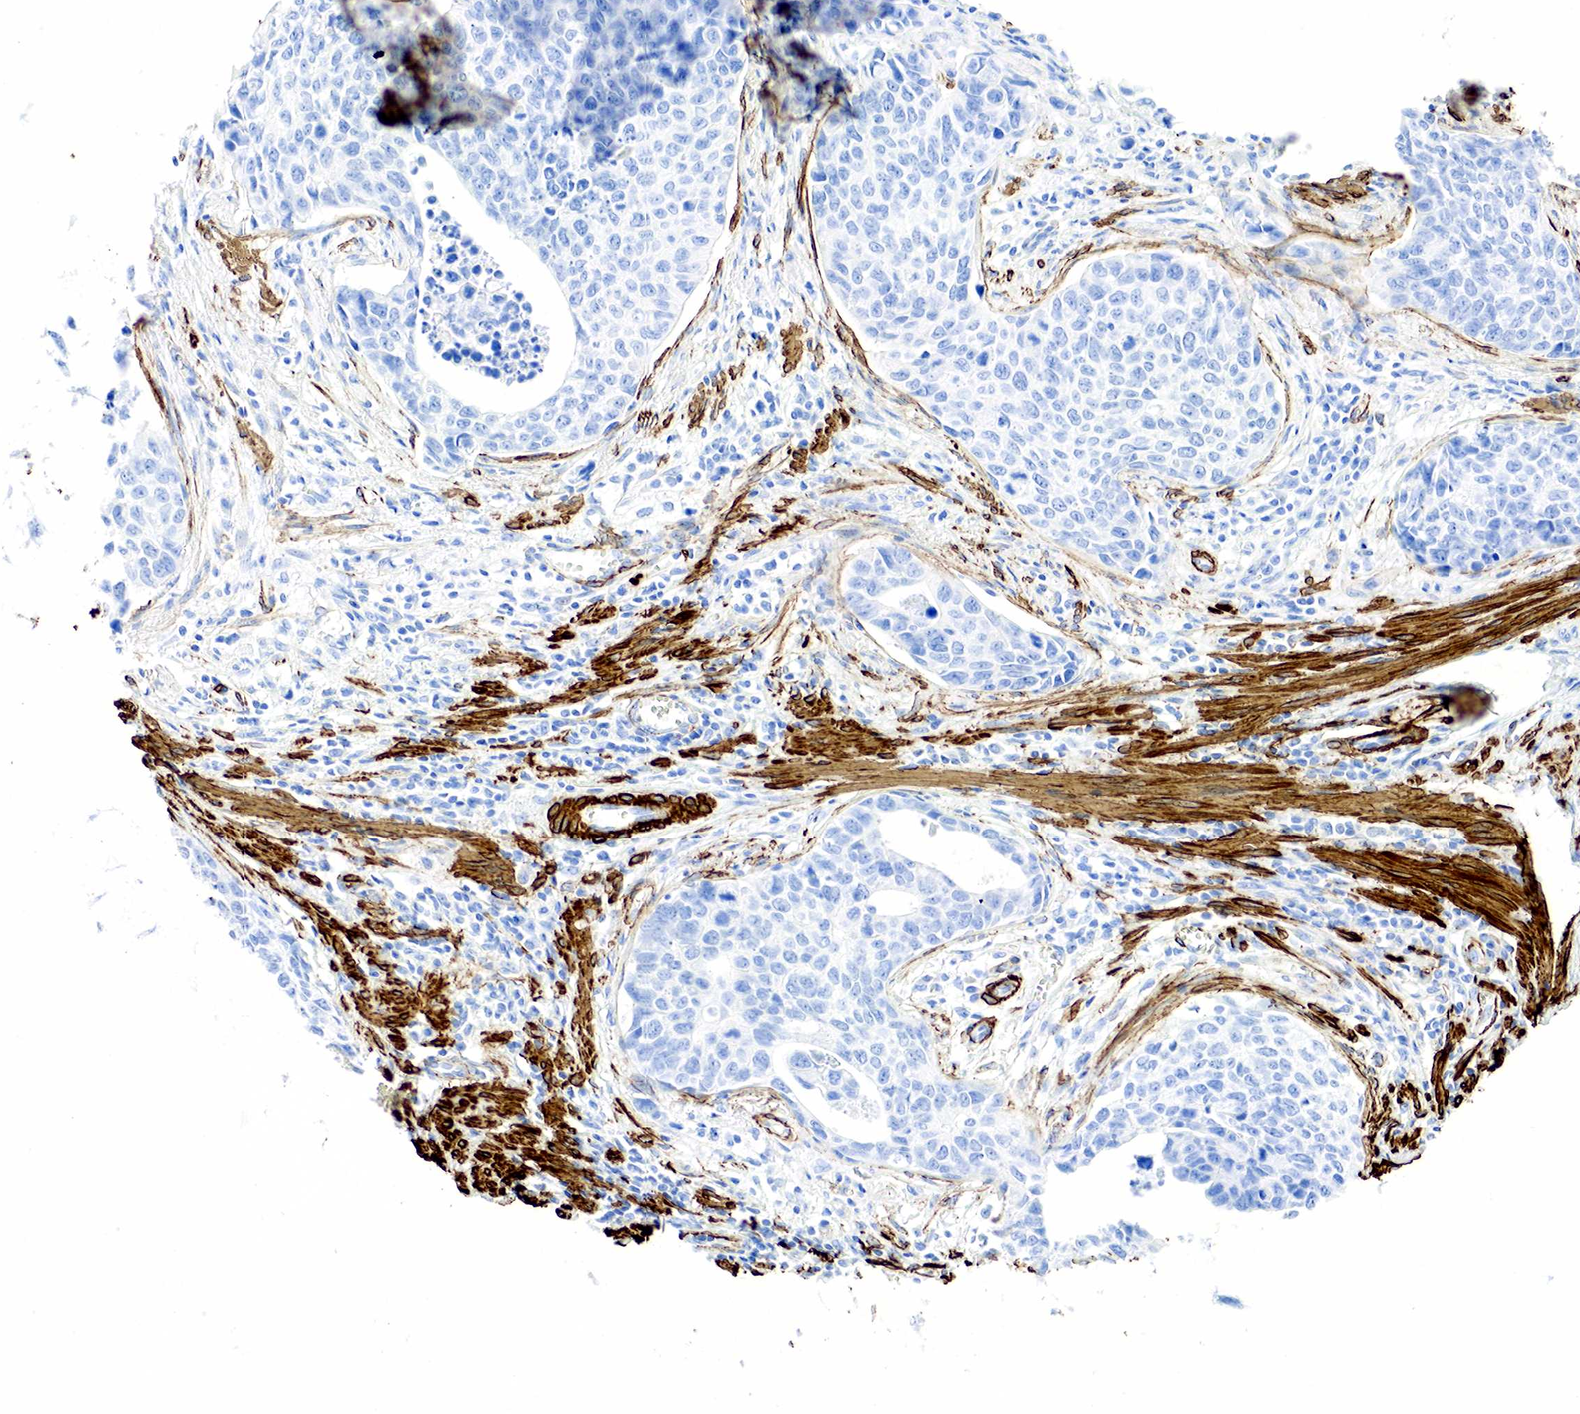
{"staining": {"intensity": "negative", "quantity": "none", "location": "none"}, "tissue": "urothelial cancer", "cell_type": "Tumor cells", "image_type": "cancer", "snomed": [{"axis": "morphology", "description": "Urothelial carcinoma, High grade"}, {"axis": "topography", "description": "Urinary bladder"}], "caption": "Immunohistochemical staining of urothelial cancer reveals no significant expression in tumor cells.", "gene": "ACTA1", "patient": {"sex": "male", "age": 81}}